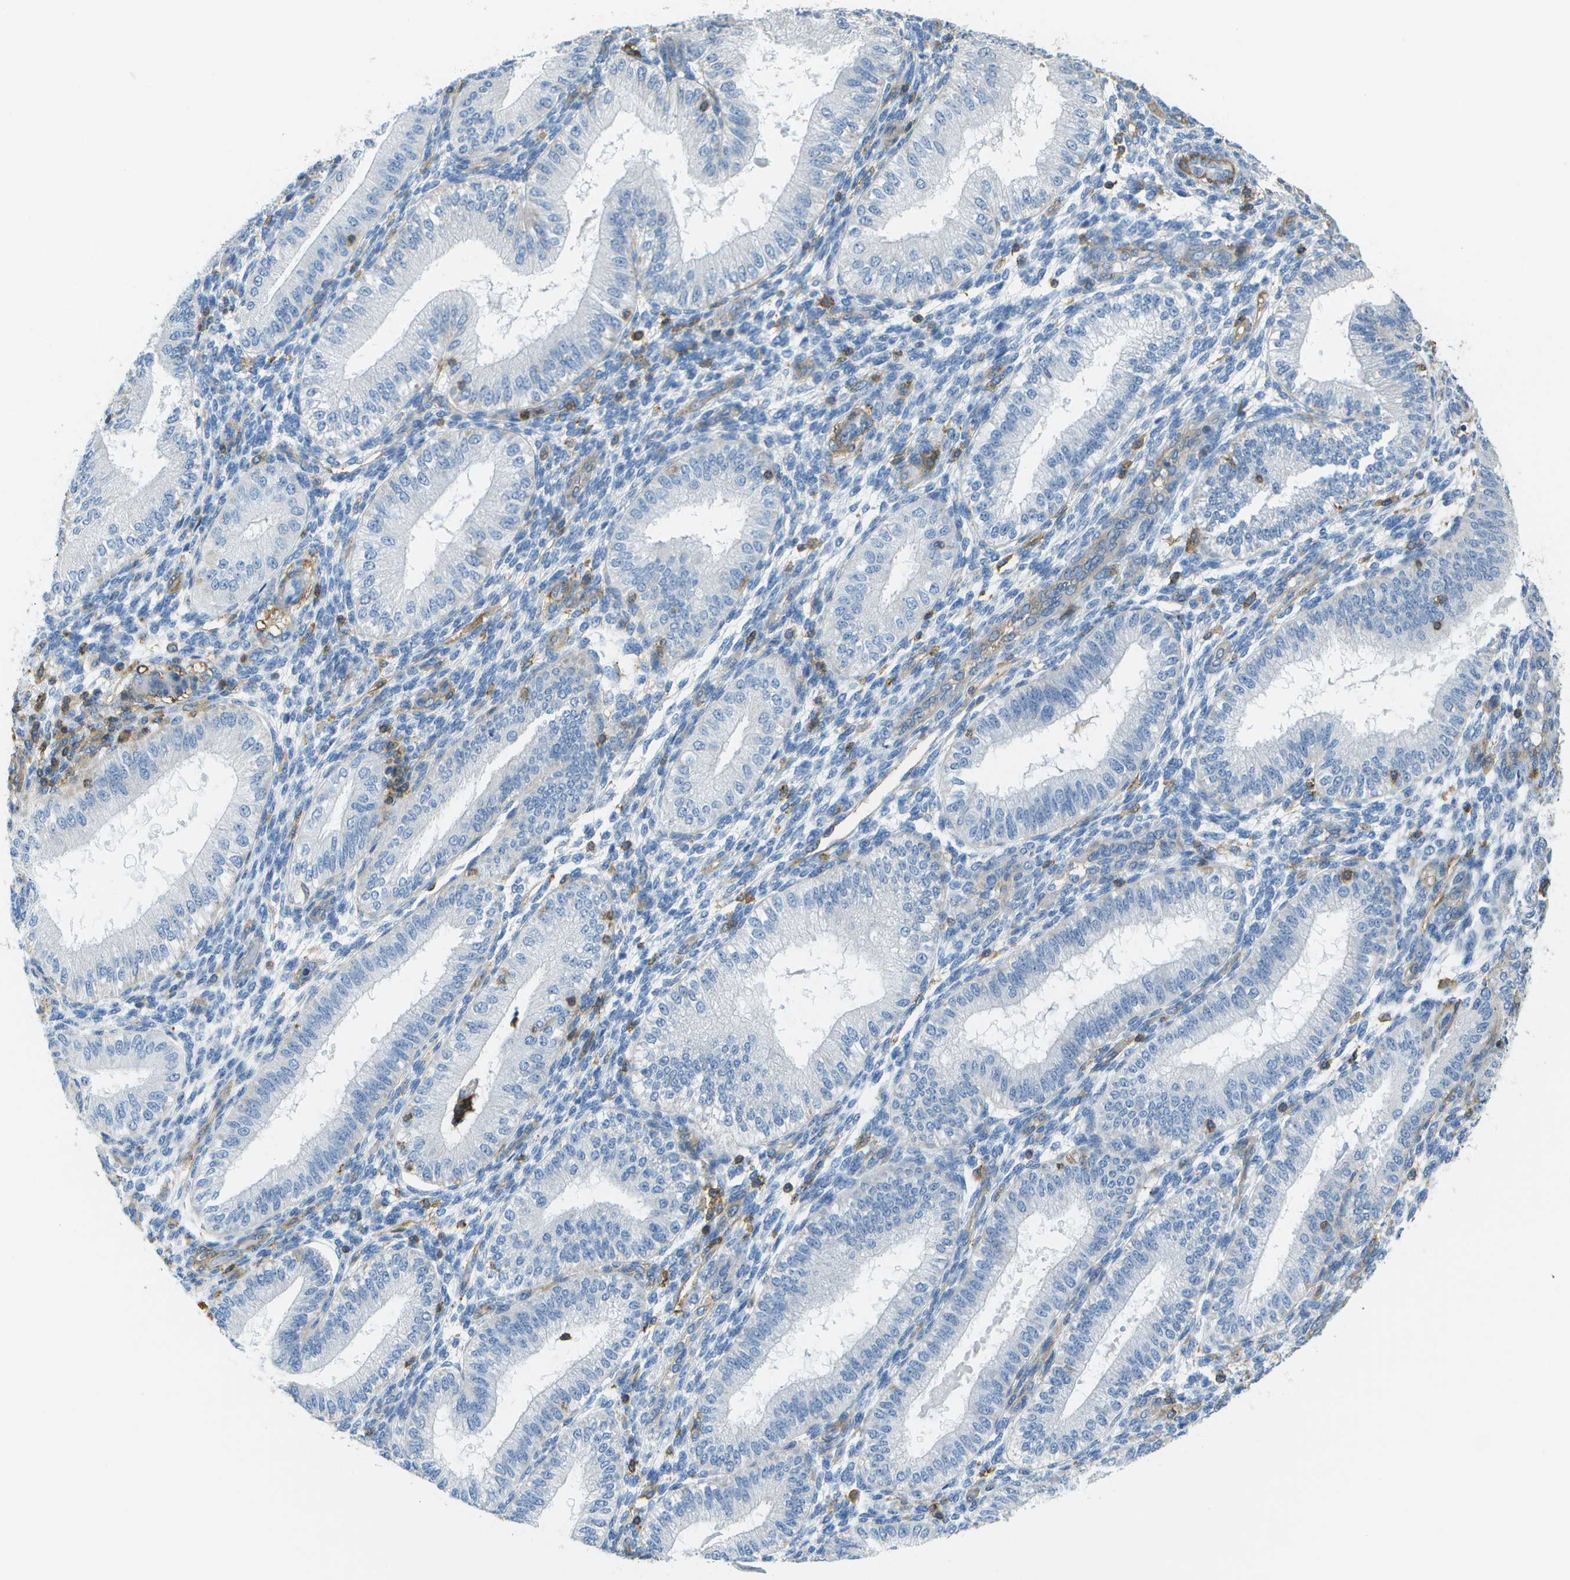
{"staining": {"intensity": "negative", "quantity": "none", "location": "none"}, "tissue": "endometrium", "cell_type": "Cells in endometrial stroma", "image_type": "normal", "snomed": [{"axis": "morphology", "description": "Normal tissue, NOS"}, {"axis": "topography", "description": "Endometrium"}], "caption": "Protein analysis of unremarkable endometrium reveals no significant positivity in cells in endometrial stroma.", "gene": "RCSD1", "patient": {"sex": "female", "age": 39}}